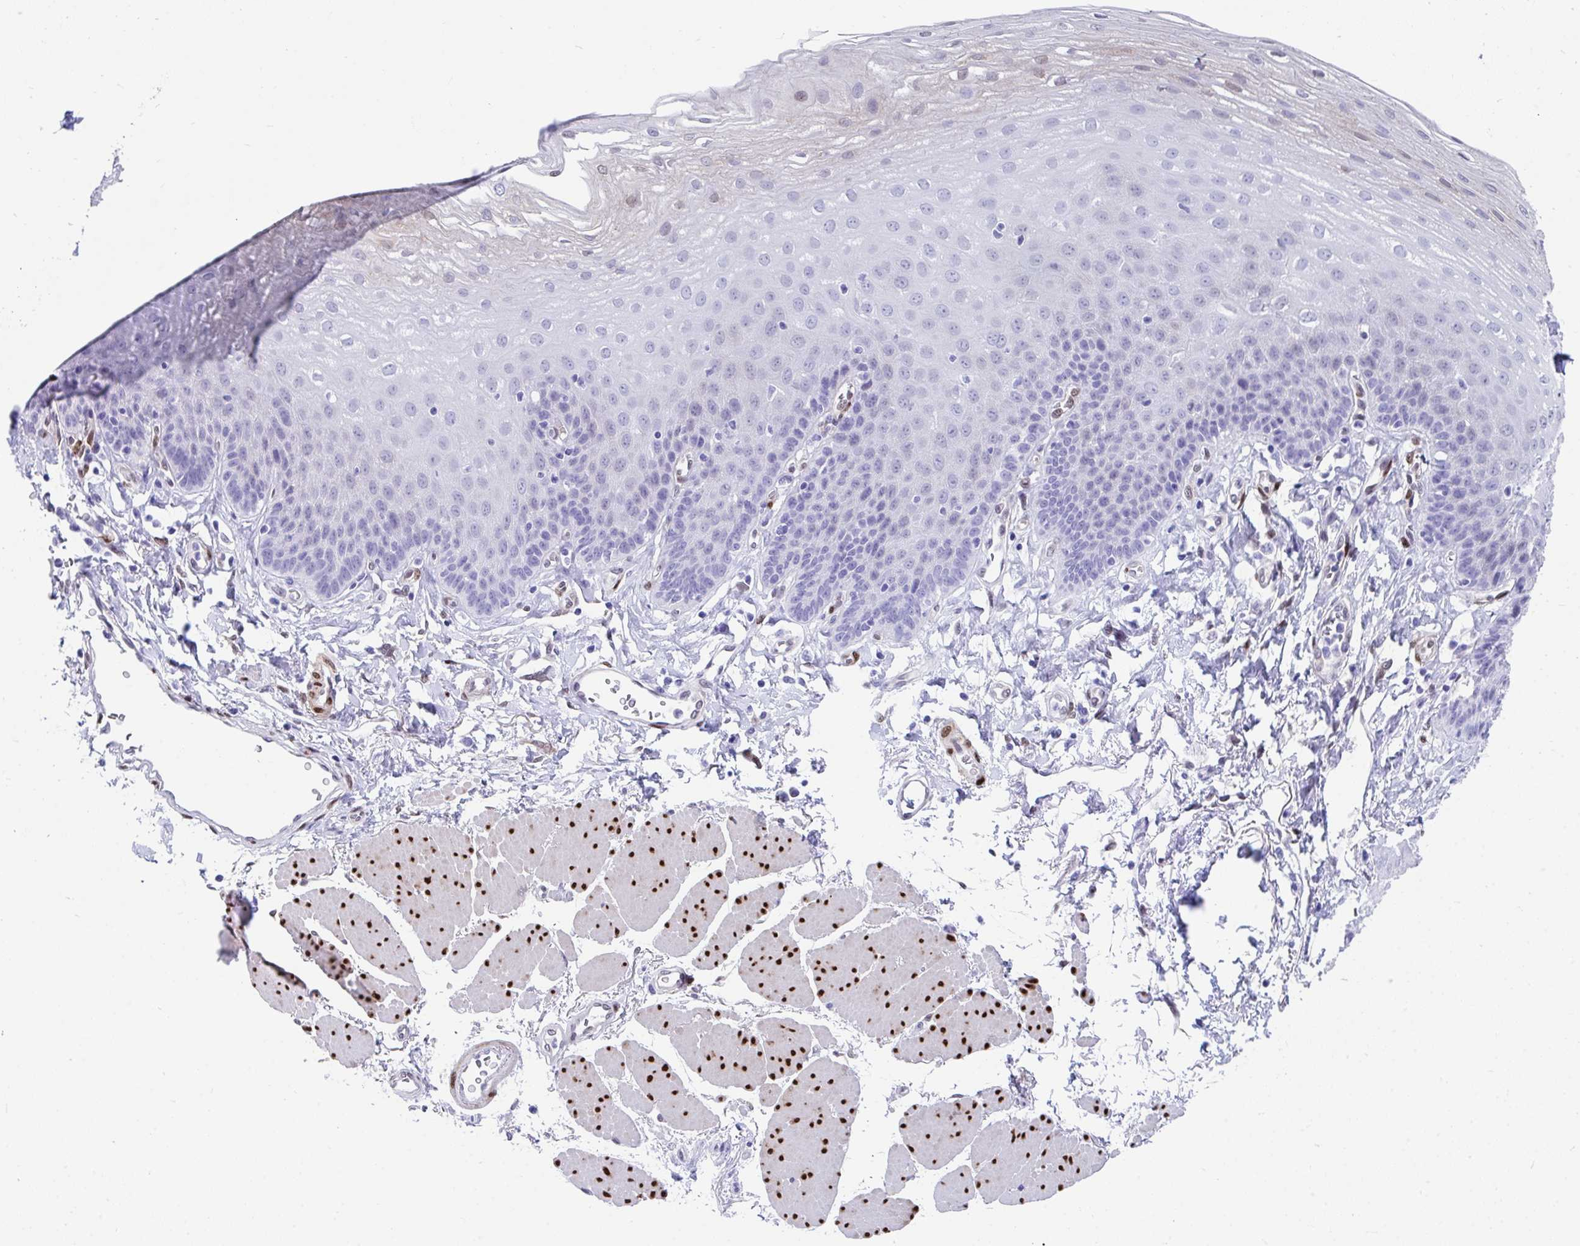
{"staining": {"intensity": "negative", "quantity": "none", "location": "none"}, "tissue": "esophagus", "cell_type": "Squamous epithelial cells", "image_type": "normal", "snomed": [{"axis": "morphology", "description": "Normal tissue, NOS"}, {"axis": "topography", "description": "Esophagus"}], "caption": "IHC photomicrograph of benign esophagus: human esophagus stained with DAB displays no significant protein positivity in squamous epithelial cells.", "gene": "RBPMS", "patient": {"sex": "female", "age": 81}}